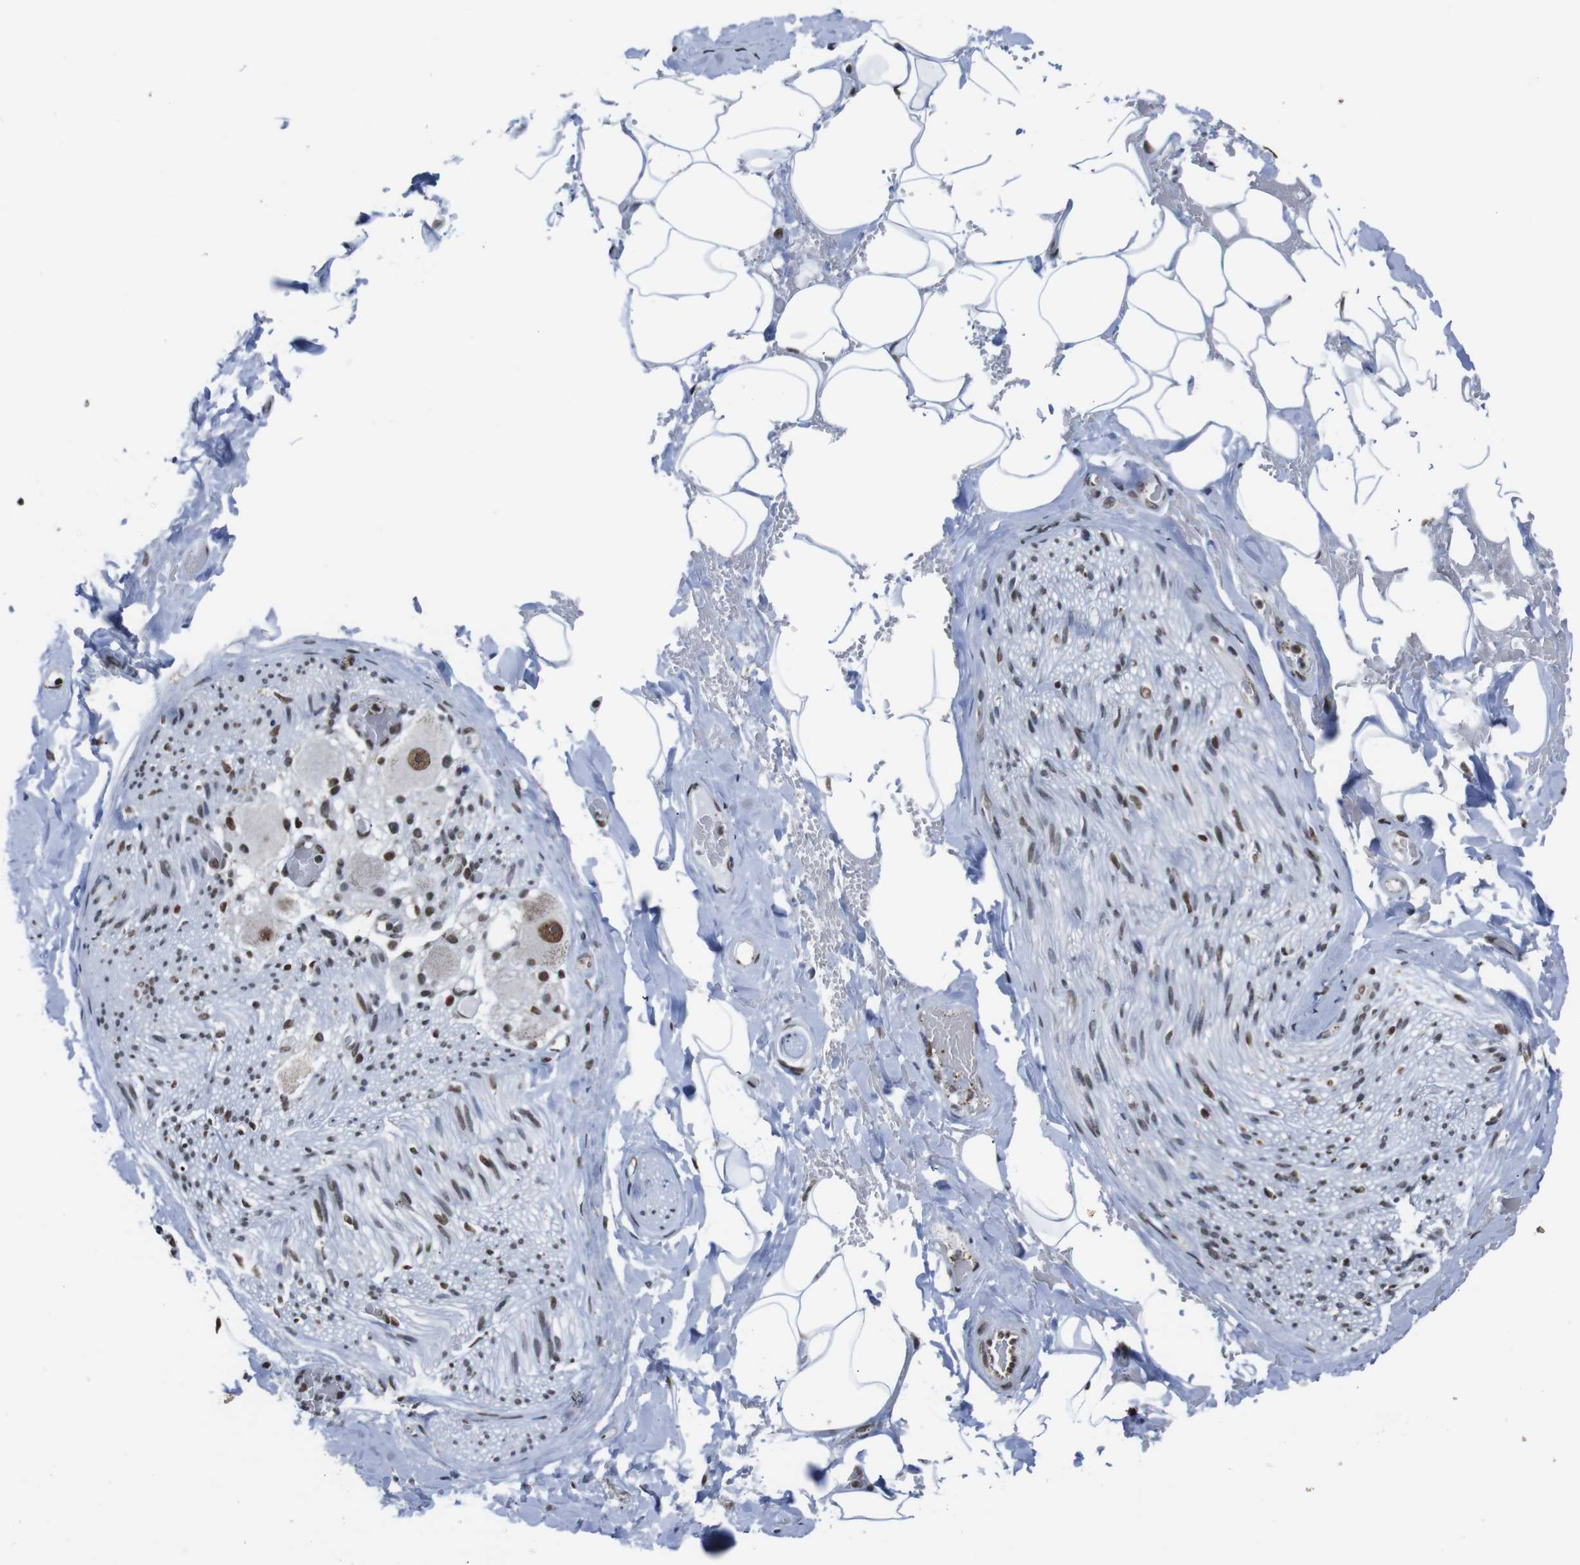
{"staining": {"intensity": "negative", "quantity": "none", "location": "none"}, "tissue": "adipose tissue", "cell_type": "Adipocytes", "image_type": "normal", "snomed": [{"axis": "morphology", "description": "Normal tissue, NOS"}, {"axis": "topography", "description": "Peripheral nerve tissue"}], "caption": "The histopathology image reveals no significant expression in adipocytes of adipose tissue. (Stains: DAB immunohistochemistry with hematoxylin counter stain, Microscopy: brightfield microscopy at high magnification).", "gene": "ROMO1", "patient": {"sex": "male", "age": 70}}